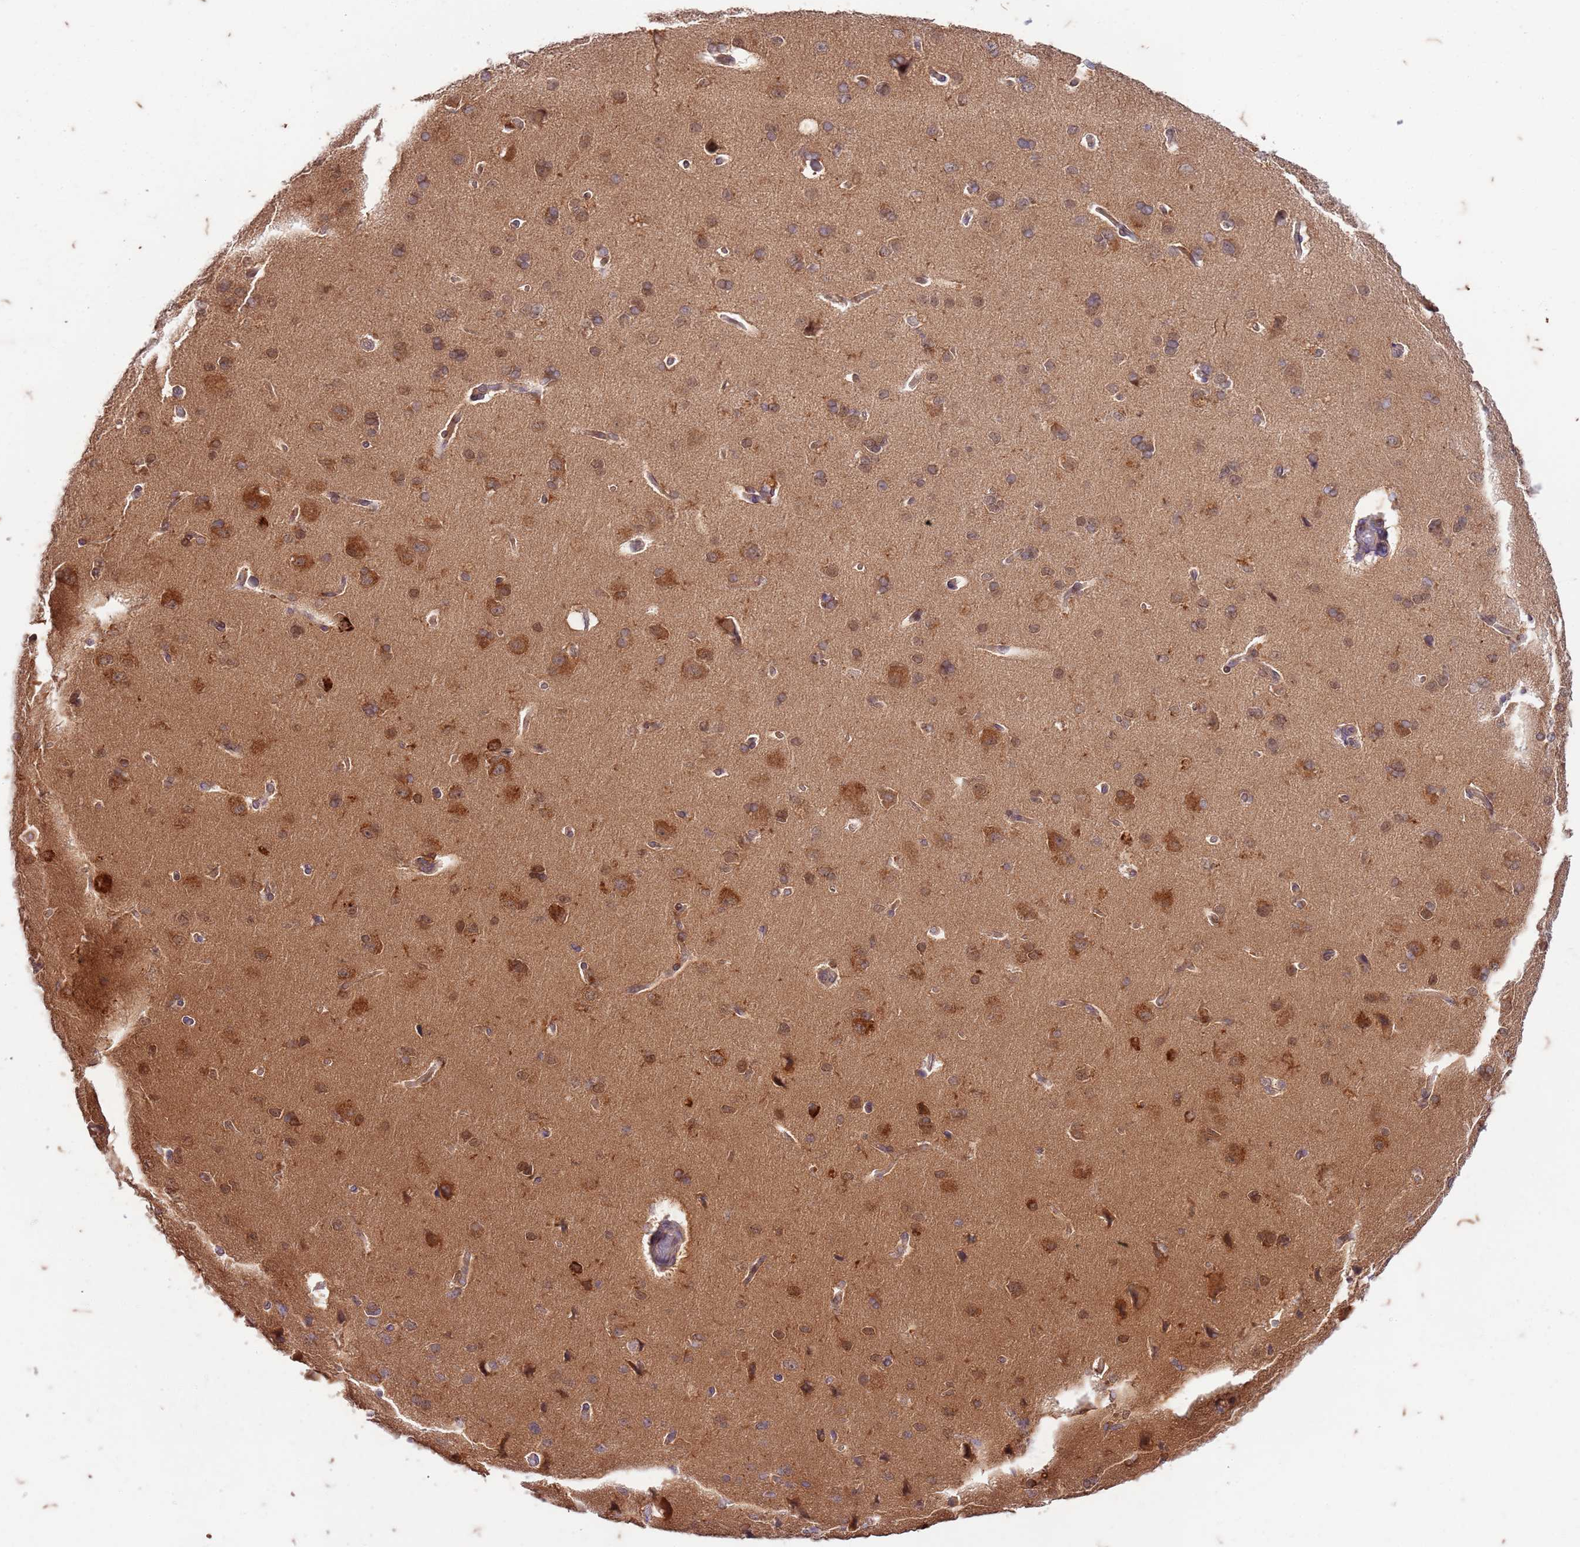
{"staining": {"intensity": "weak", "quantity": ">75%", "location": "cytoplasmic/membranous"}, "tissue": "cerebral cortex", "cell_type": "Endothelial cells", "image_type": "normal", "snomed": [{"axis": "morphology", "description": "Normal tissue, NOS"}, {"axis": "topography", "description": "Cerebral cortex"}], "caption": "This image shows immunohistochemistry (IHC) staining of normal human cerebral cortex, with low weak cytoplasmic/membranous expression in about >75% of endothelial cells.", "gene": "RAPGEF3", "patient": {"sex": "male", "age": 62}}